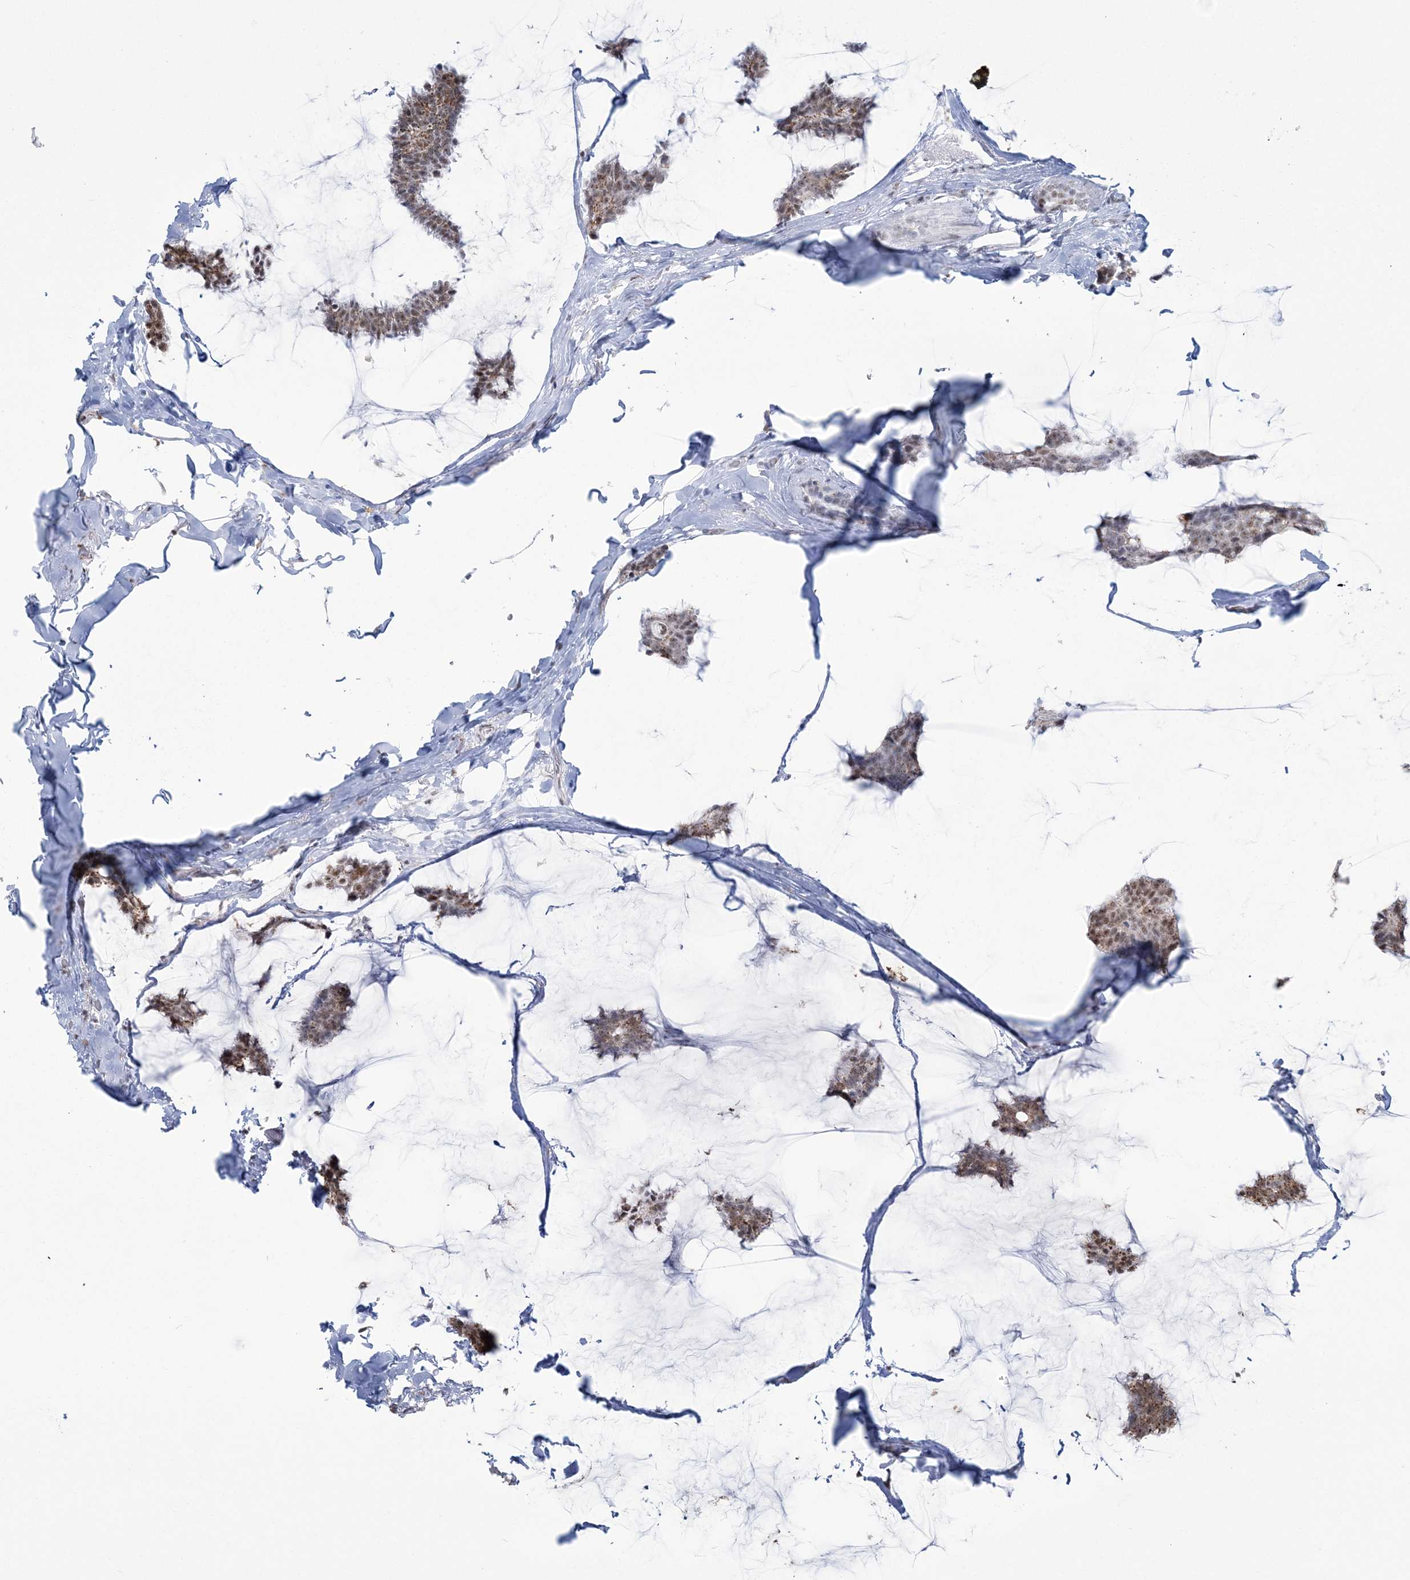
{"staining": {"intensity": "moderate", "quantity": ">75%", "location": "cytoplasmic/membranous,nuclear"}, "tissue": "breast cancer", "cell_type": "Tumor cells", "image_type": "cancer", "snomed": [{"axis": "morphology", "description": "Duct carcinoma"}, {"axis": "topography", "description": "Breast"}], "caption": "High-magnification brightfield microscopy of breast cancer (intraductal carcinoma) stained with DAB (3,3'-diaminobenzidine) (brown) and counterstained with hematoxylin (blue). tumor cells exhibit moderate cytoplasmic/membranous and nuclear staining is appreciated in about>75% of cells.", "gene": "RBM17", "patient": {"sex": "female", "age": 93}}